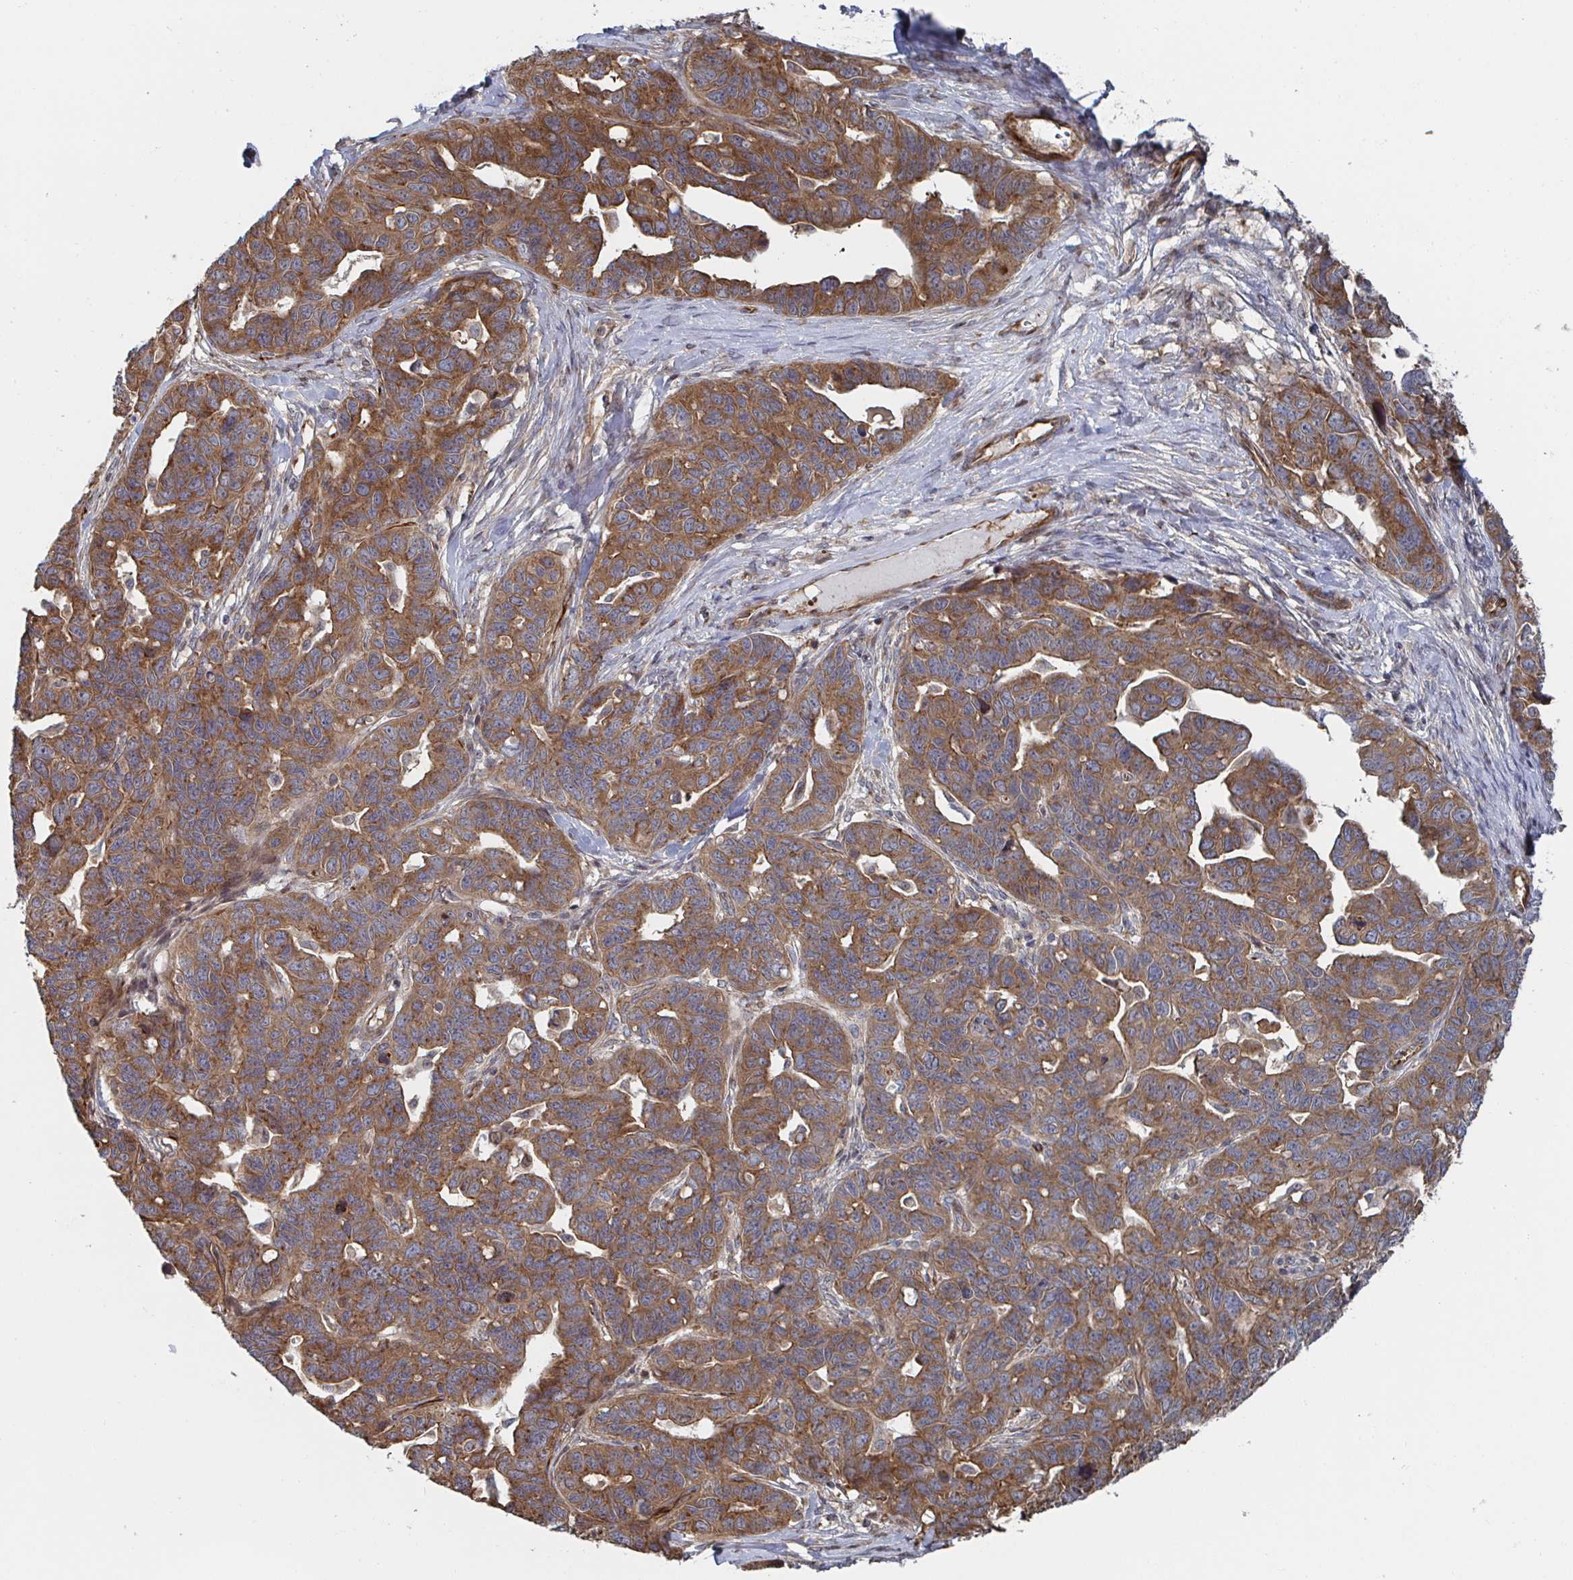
{"staining": {"intensity": "moderate", "quantity": ">75%", "location": "cytoplasmic/membranous"}, "tissue": "ovarian cancer", "cell_type": "Tumor cells", "image_type": "cancer", "snomed": [{"axis": "morphology", "description": "Cystadenocarcinoma, serous, NOS"}, {"axis": "topography", "description": "Ovary"}], "caption": "Protein staining by immunohistochemistry demonstrates moderate cytoplasmic/membranous staining in approximately >75% of tumor cells in serous cystadenocarcinoma (ovarian).", "gene": "DVL3", "patient": {"sex": "female", "age": 69}}